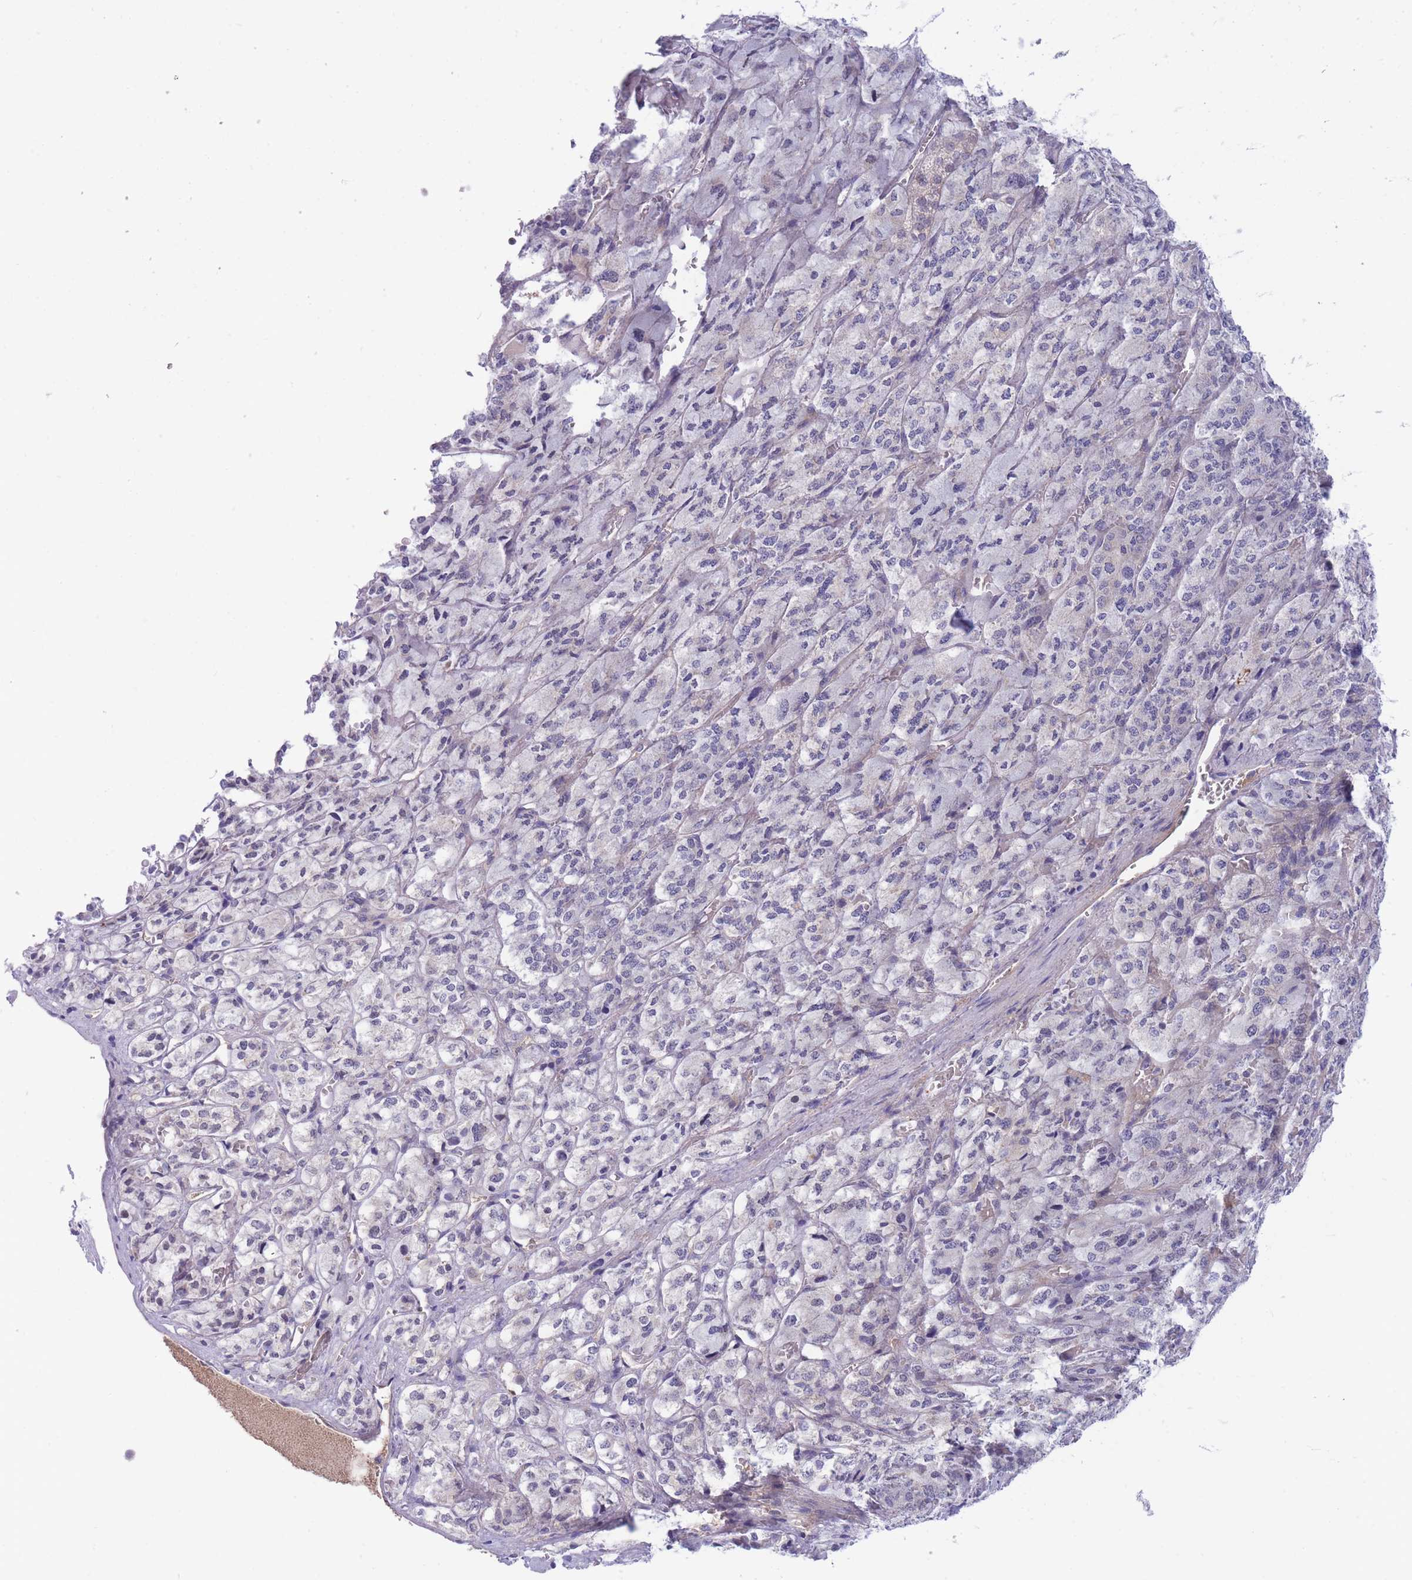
{"staining": {"intensity": "negative", "quantity": "none", "location": "none"}, "tissue": "adrenal gland", "cell_type": "Glandular cells", "image_type": "normal", "snomed": [{"axis": "morphology", "description": "Normal tissue, NOS"}, {"axis": "topography", "description": "Adrenal gland"}], "caption": "This is an immunohistochemistry (IHC) photomicrograph of normal human adrenal gland. There is no staining in glandular cells.", "gene": "APOL4", "patient": {"sex": "female", "age": 41}}